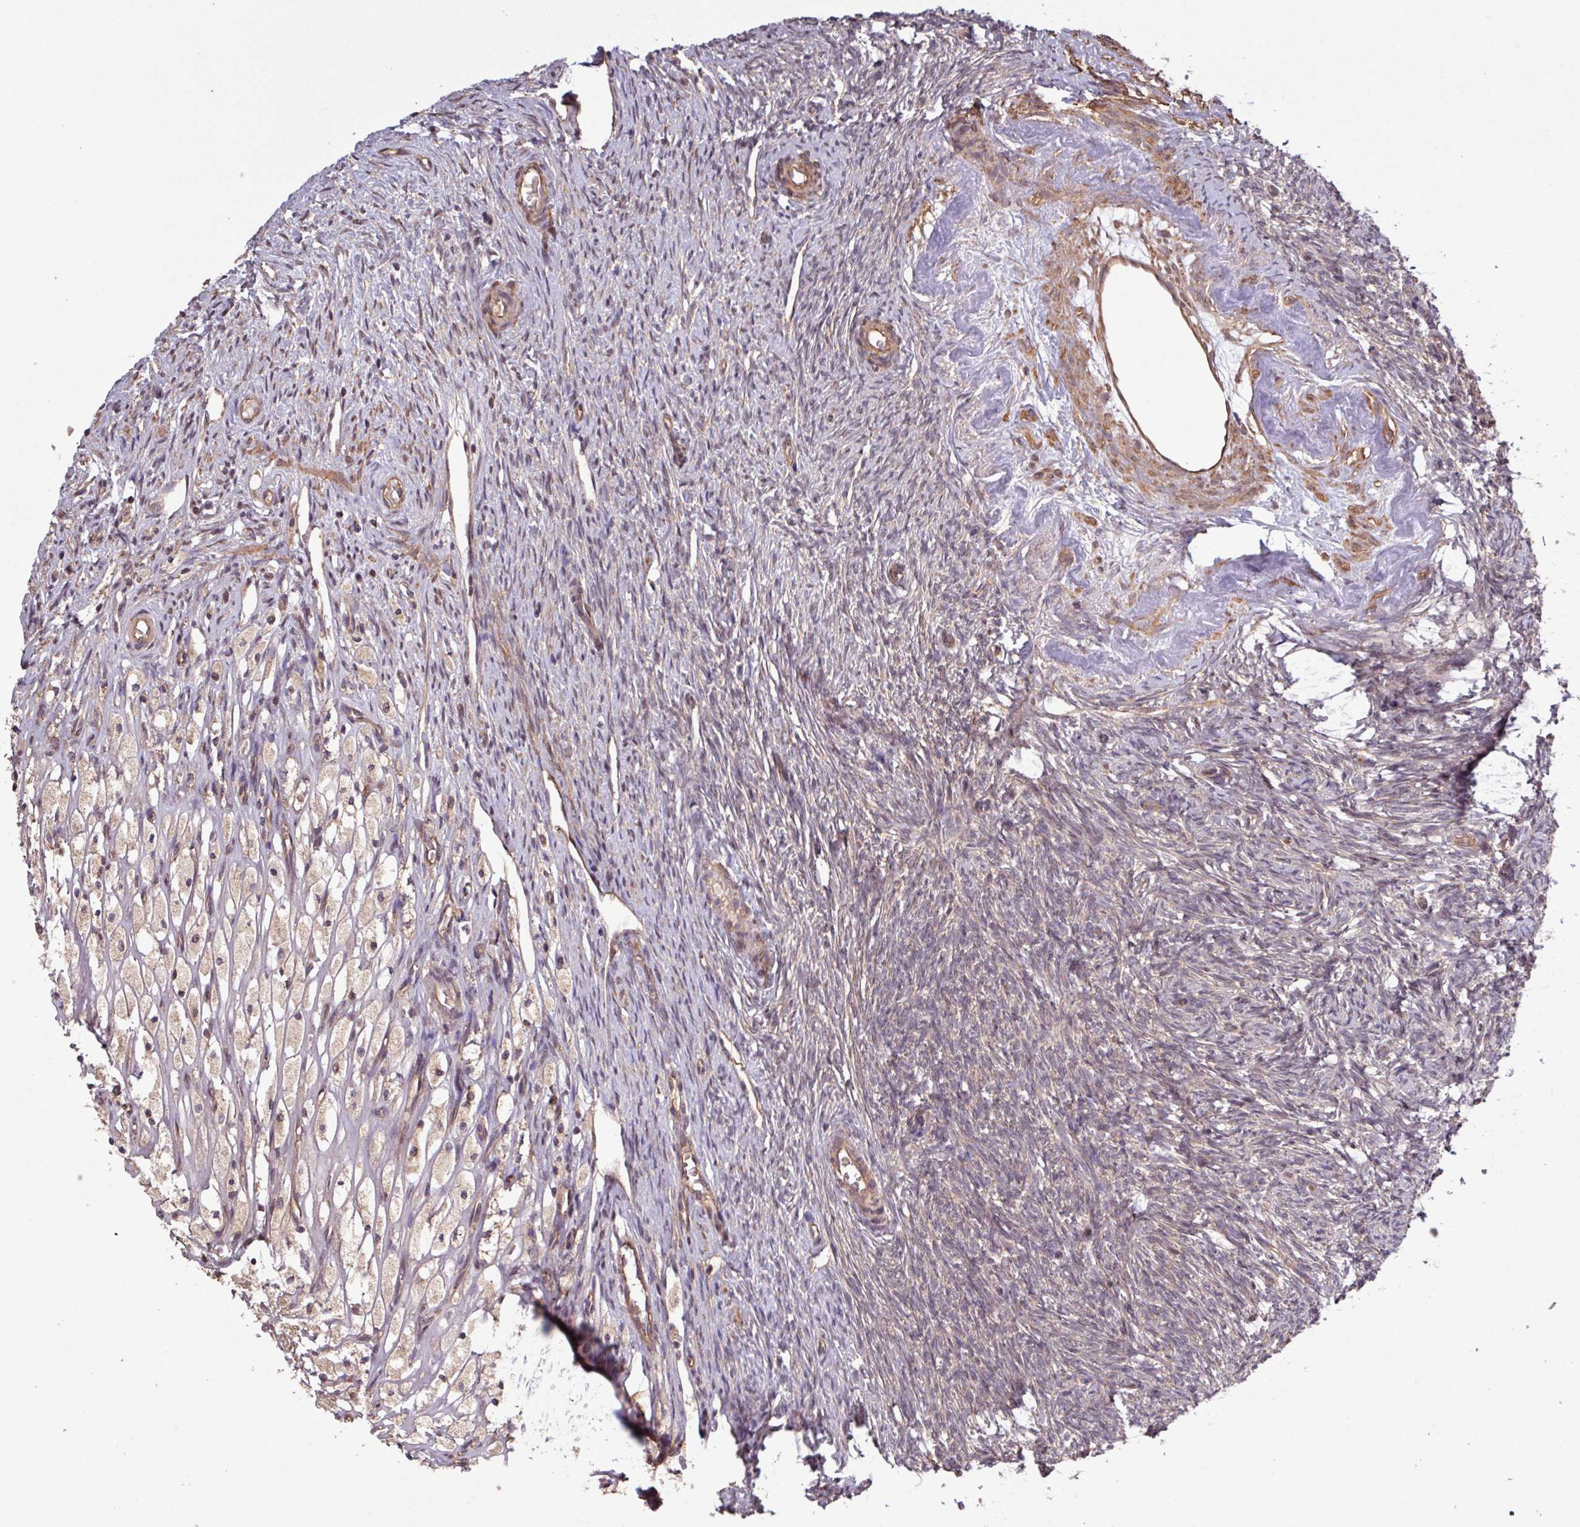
{"staining": {"intensity": "weak", "quantity": "25%-75%", "location": "cytoplasmic/membranous"}, "tissue": "ovary", "cell_type": "Ovarian stroma cells", "image_type": "normal", "snomed": [{"axis": "morphology", "description": "Normal tissue, NOS"}, {"axis": "topography", "description": "Ovary"}], "caption": "Normal ovary reveals weak cytoplasmic/membranous expression in approximately 25%-75% of ovarian stroma cells, visualized by immunohistochemistry. The staining was performed using DAB to visualize the protein expression in brown, while the nuclei were stained in blue with hematoxylin (Magnification: 20x).", "gene": "TRABD2A", "patient": {"sex": "female", "age": 51}}